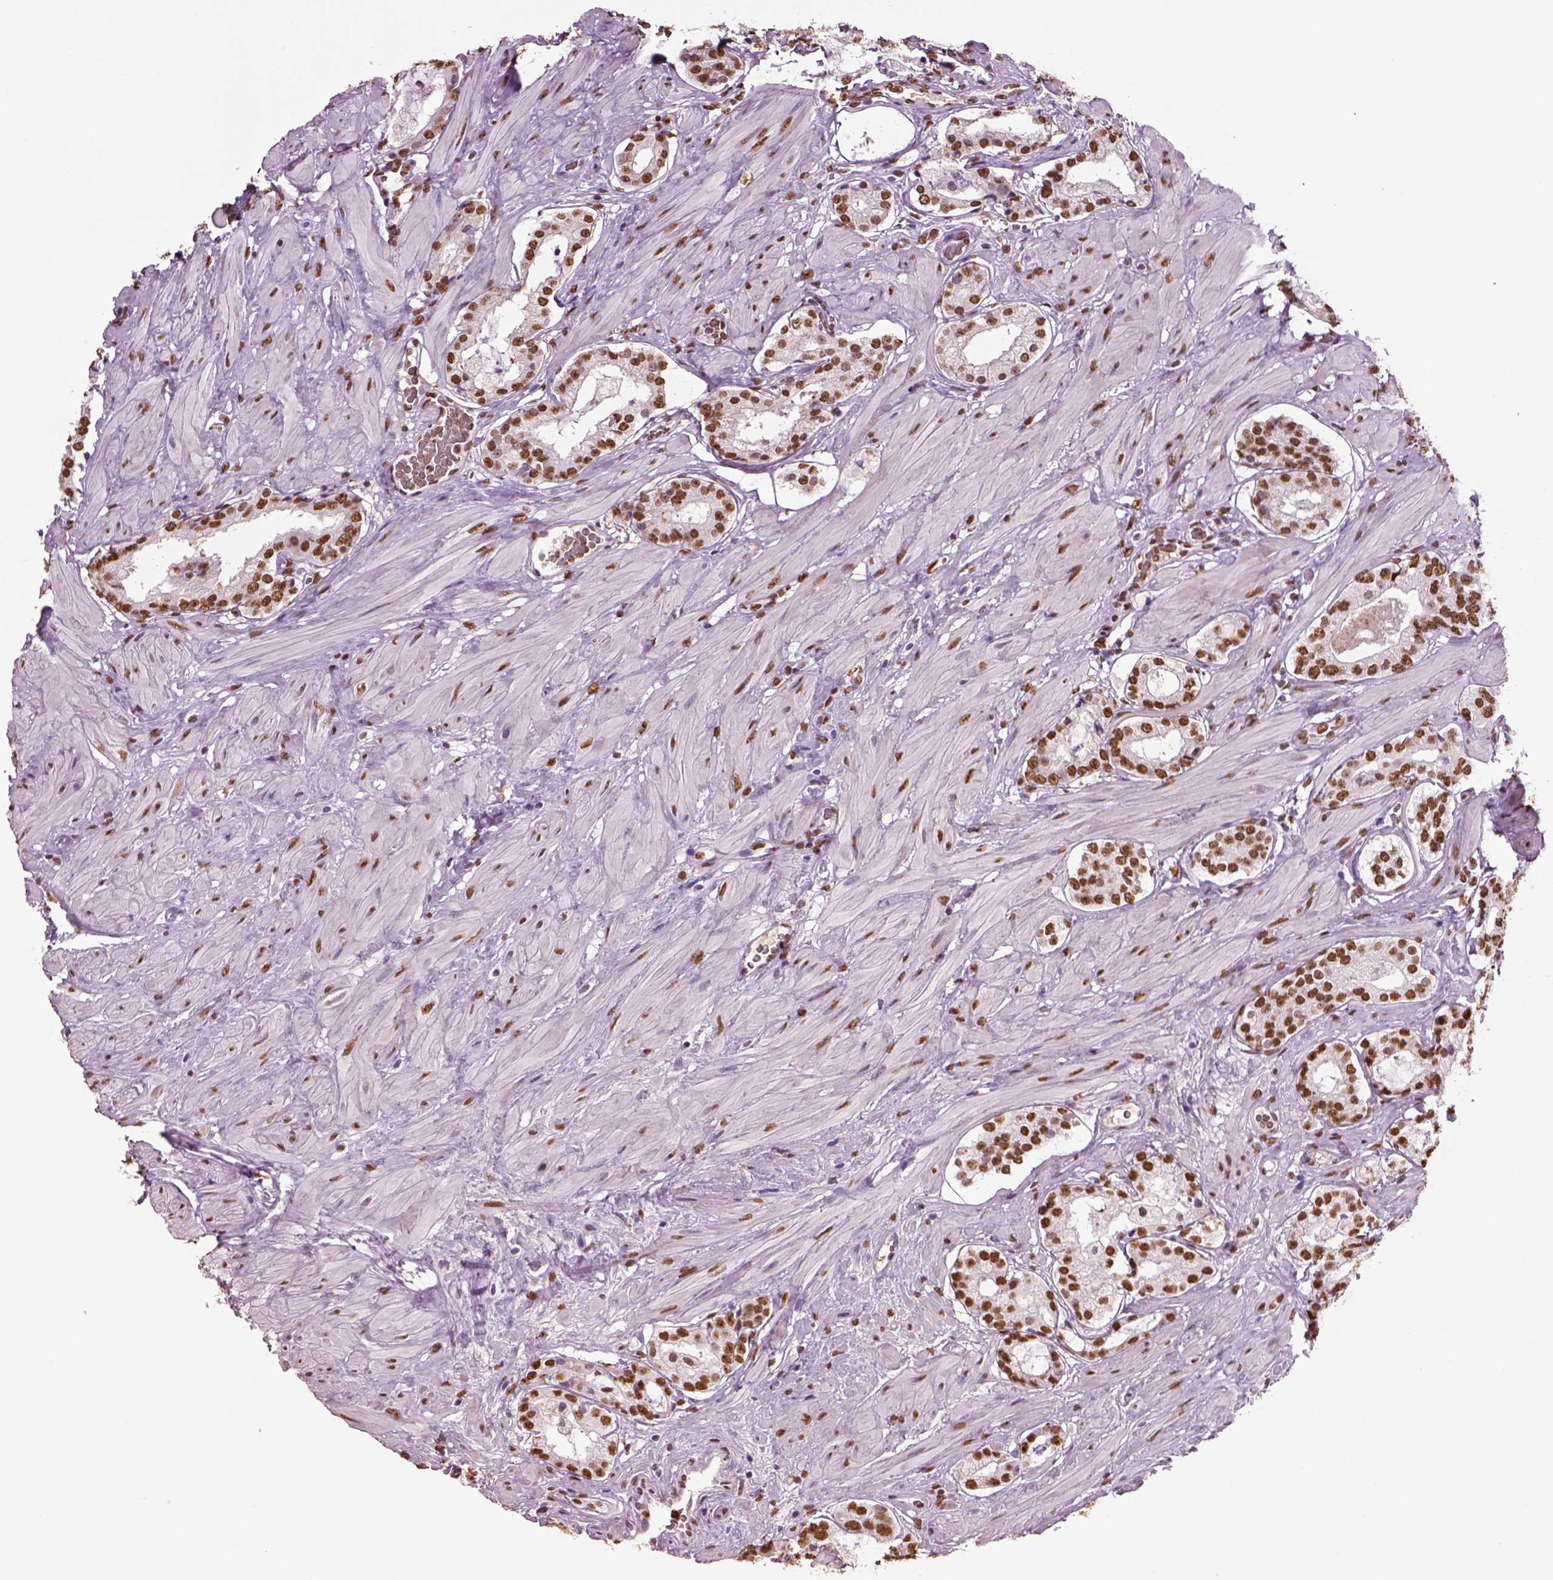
{"staining": {"intensity": "moderate", "quantity": ">75%", "location": "nuclear"}, "tissue": "prostate cancer", "cell_type": "Tumor cells", "image_type": "cancer", "snomed": [{"axis": "morphology", "description": "Adenocarcinoma, Low grade"}, {"axis": "topography", "description": "Prostate"}], "caption": "Prostate cancer (adenocarcinoma (low-grade)) stained with IHC demonstrates moderate nuclear positivity in about >75% of tumor cells.", "gene": "DDX3X", "patient": {"sex": "male", "age": 60}}